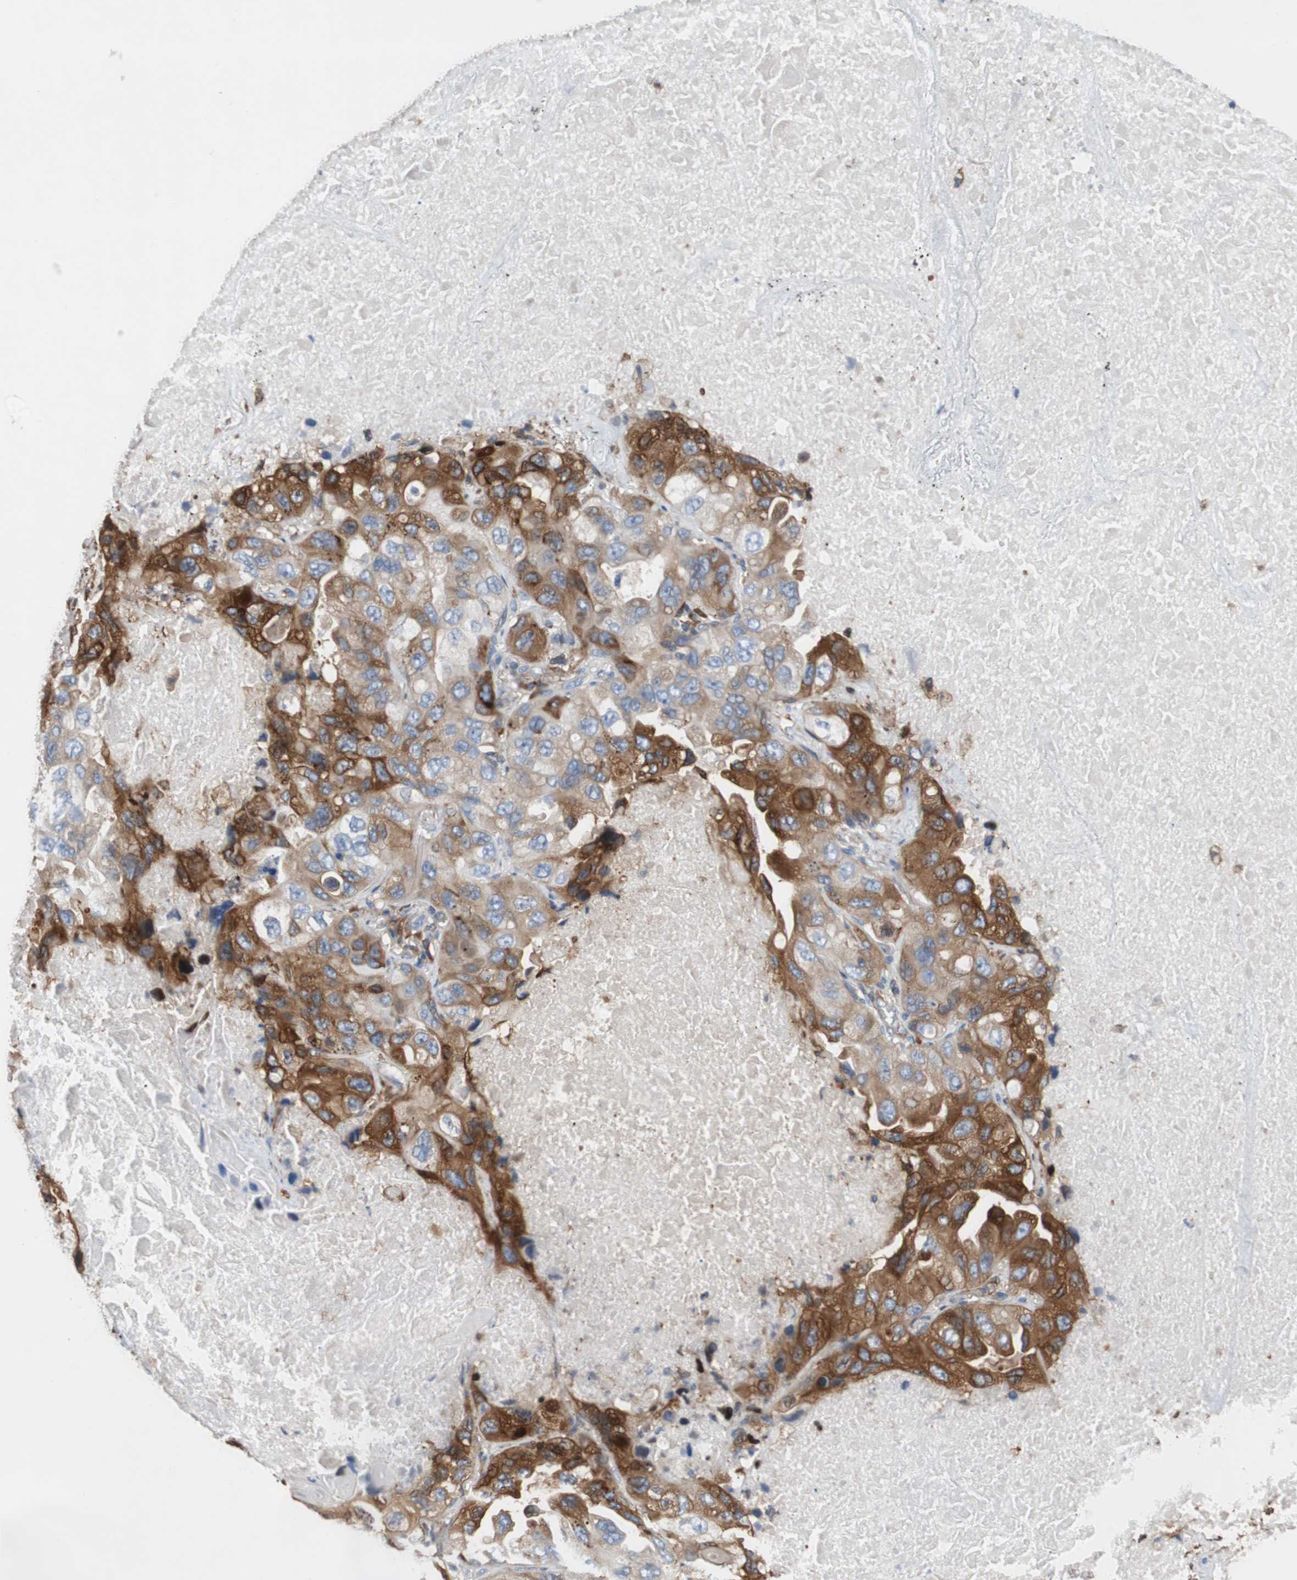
{"staining": {"intensity": "strong", "quantity": "25%-75%", "location": "cytoplasmic/membranous"}, "tissue": "lung cancer", "cell_type": "Tumor cells", "image_type": "cancer", "snomed": [{"axis": "morphology", "description": "Squamous cell carcinoma, NOS"}, {"axis": "topography", "description": "Lung"}], "caption": "DAB (3,3'-diaminobenzidine) immunohistochemical staining of human lung cancer exhibits strong cytoplasmic/membranous protein staining in about 25%-75% of tumor cells.", "gene": "GYS1", "patient": {"sex": "female", "age": 73}}